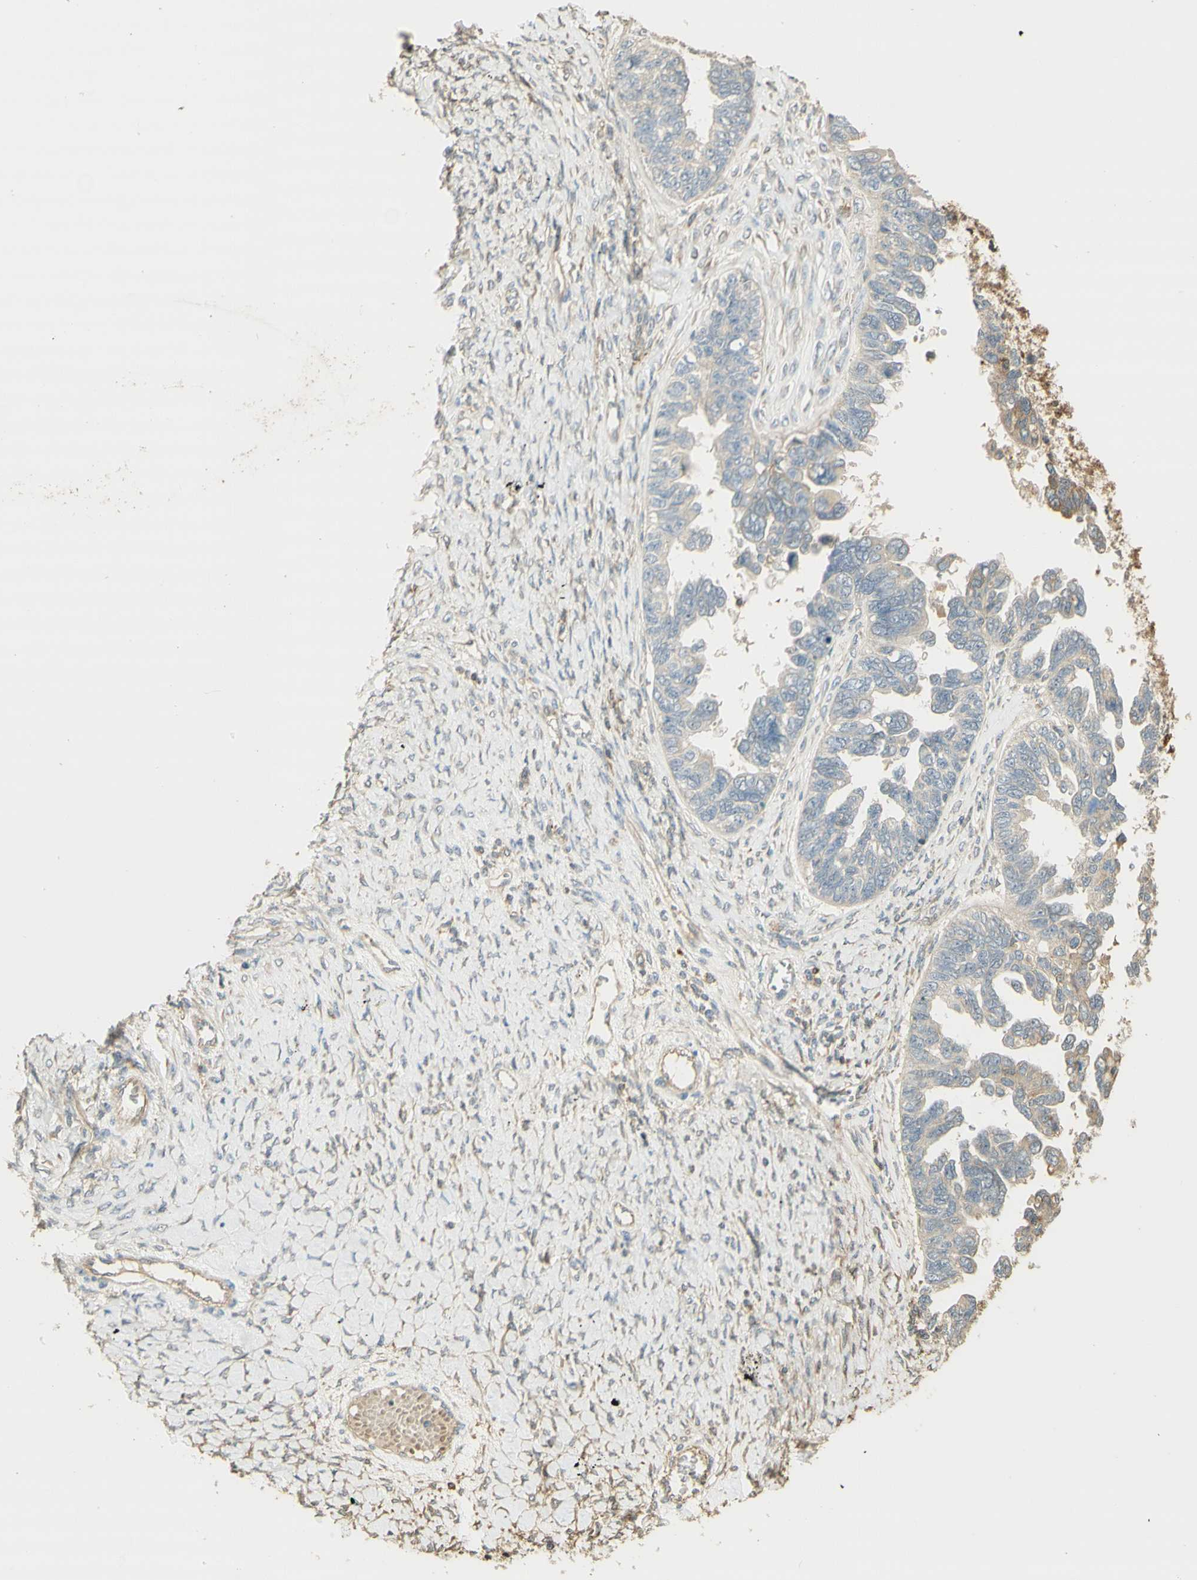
{"staining": {"intensity": "weak", "quantity": "25%-75%", "location": "cytoplasmic/membranous"}, "tissue": "ovarian cancer", "cell_type": "Tumor cells", "image_type": "cancer", "snomed": [{"axis": "morphology", "description": "Cystadenocarcinoma, serous, NOS"}, {"axis": "topography", "description": "Ovary"}], "caption": "Ovarian cancer stained with a brown dye displays weak cytoplasmic/membranous positive staining in about 25%-75% of tumor cells.", "gene": "AGER", "patient": {"sex": "female", "age": 79}}